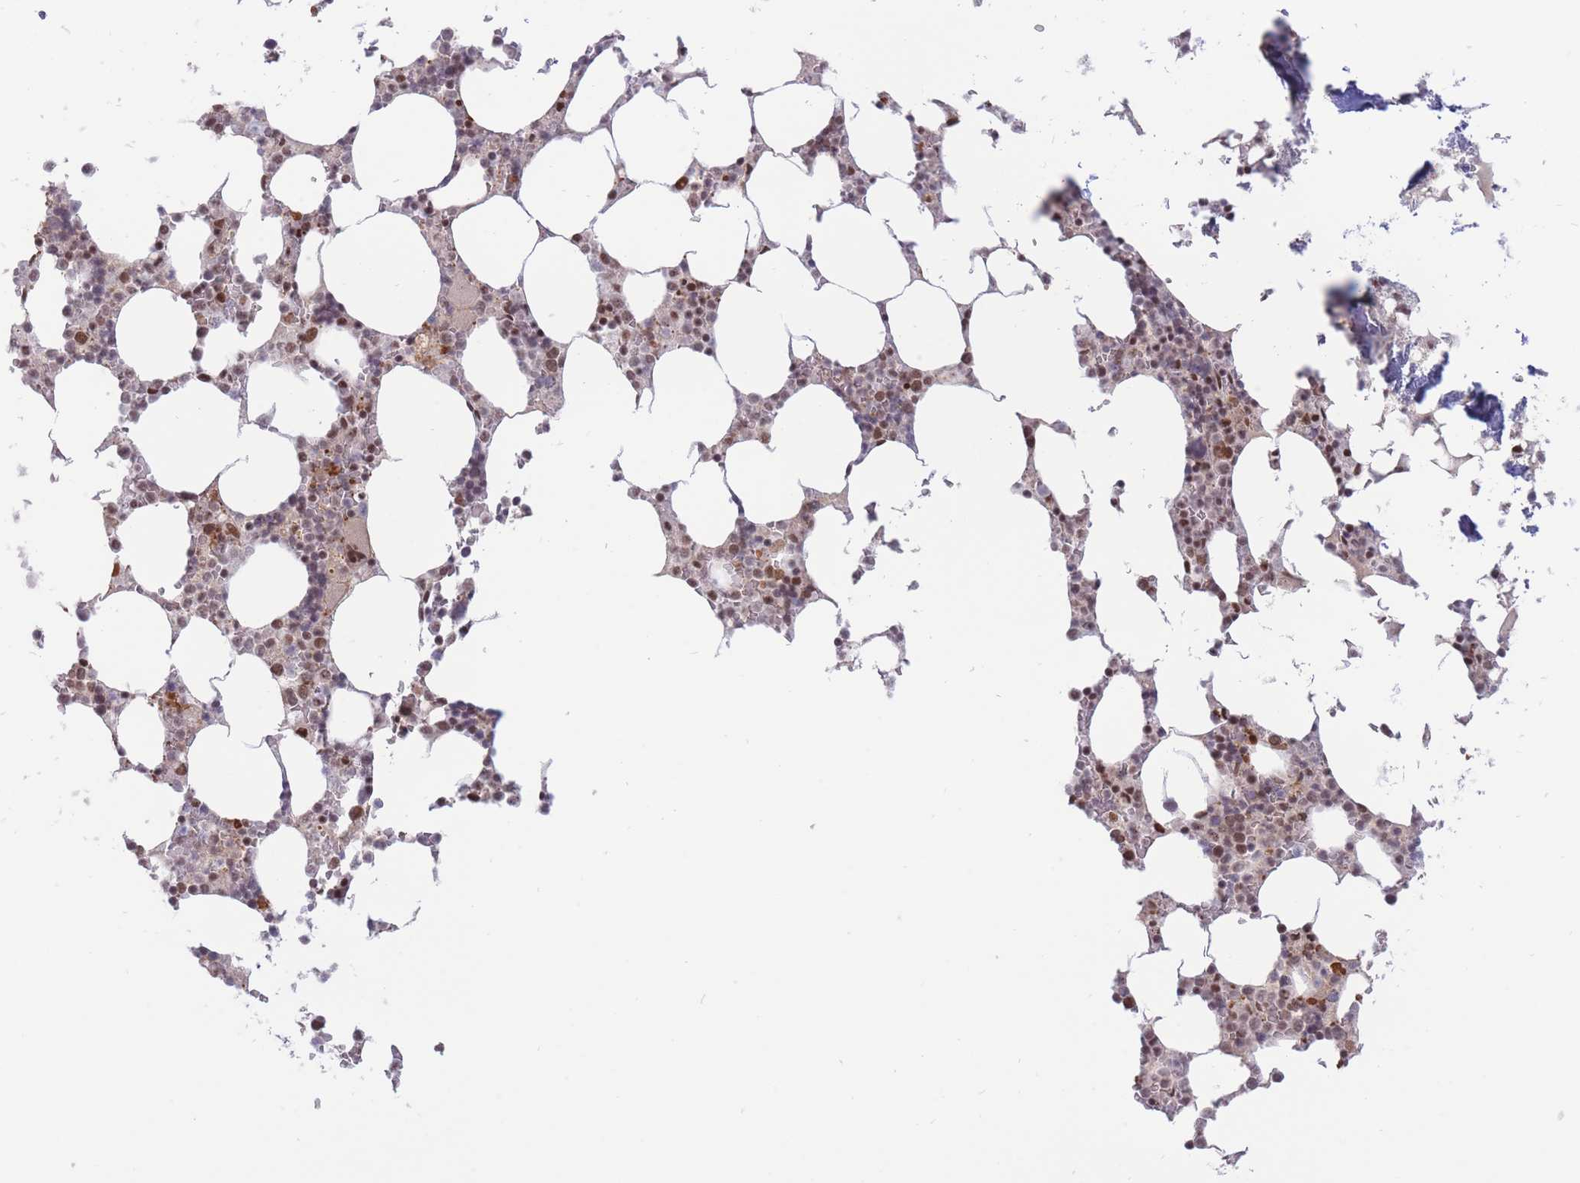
{"staining": {"intensity": "moderate", "quantity": "25%-75%", "location": "nuclear"}, "tissue": "bone marrow", "cell_type": "Hematopoietic cells", "image_type": "normal", "snomed": [{"axis": "morphology", "description": "Normal tissue, NOS"}, {"axis": "topography", "description": "Bone marrow"}], "caption": "Immunohistochemical staining of benign human bone marrow reveals moderate nuclear protein staining in about 25%-75% of hematopoietic cells. The protein is shown in brown color, while the nuclei are stained blue.", "gene": "TARBP2", "patient": {"sex": "male", "age": 64}}